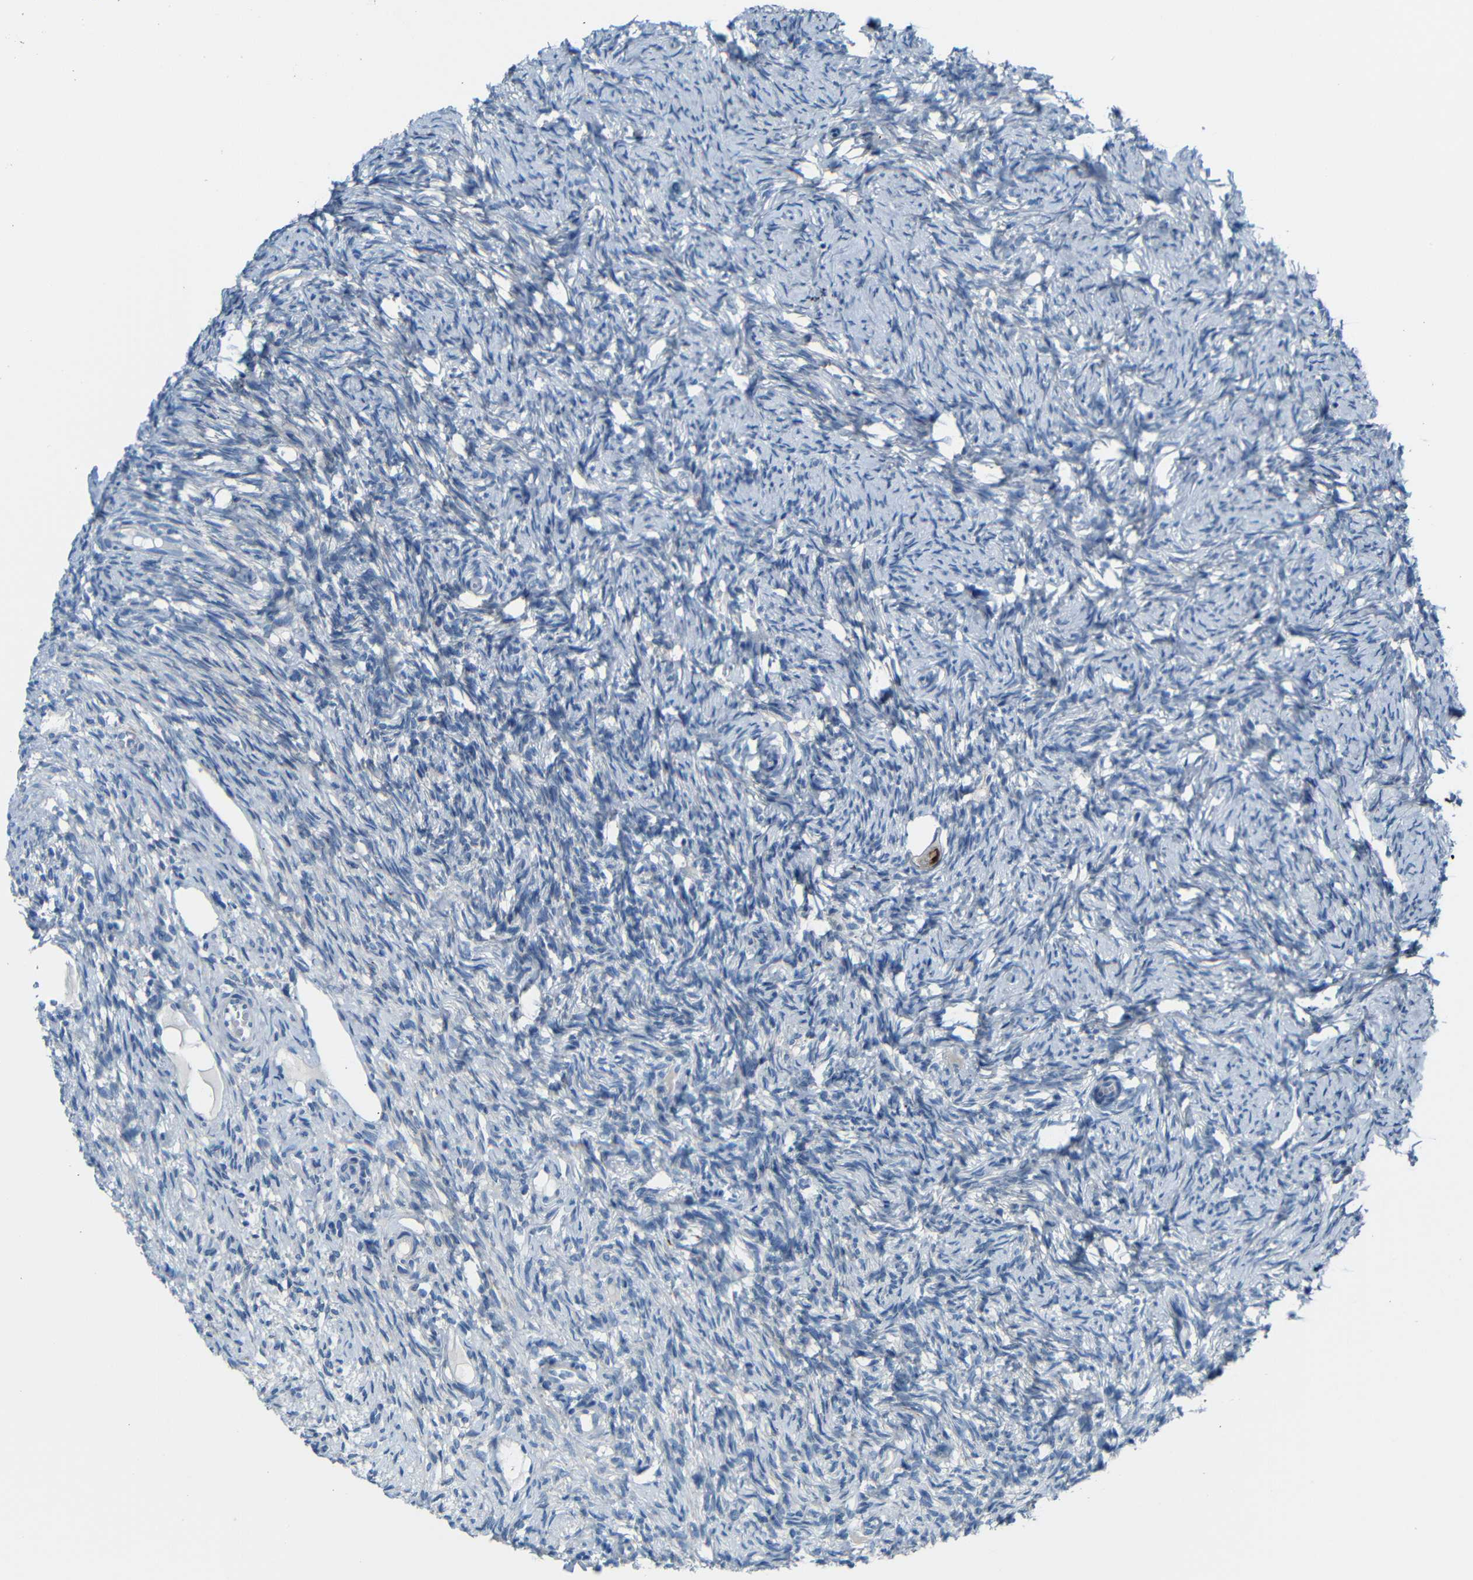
{"staining": {"intensity": "moderate", "quantity": ">75%", "location": "cytoplasmic/membranous"}, "tissue": "ovary", "cell_type": "Follicle cells", "image_type": "normal", "snomed": [{"axis": "morphology", "description": "Normal tissue, NOS"}, {"axis": "topography", "description": "Ovary"}], "caption": "Follicle cells demonstrate medium levels of moderate cytoplasmic/membranous expression in about >75% of cells in benign human ovary.", "gene": "ANK3", "patient": {"sex": "female", "age": 33}}